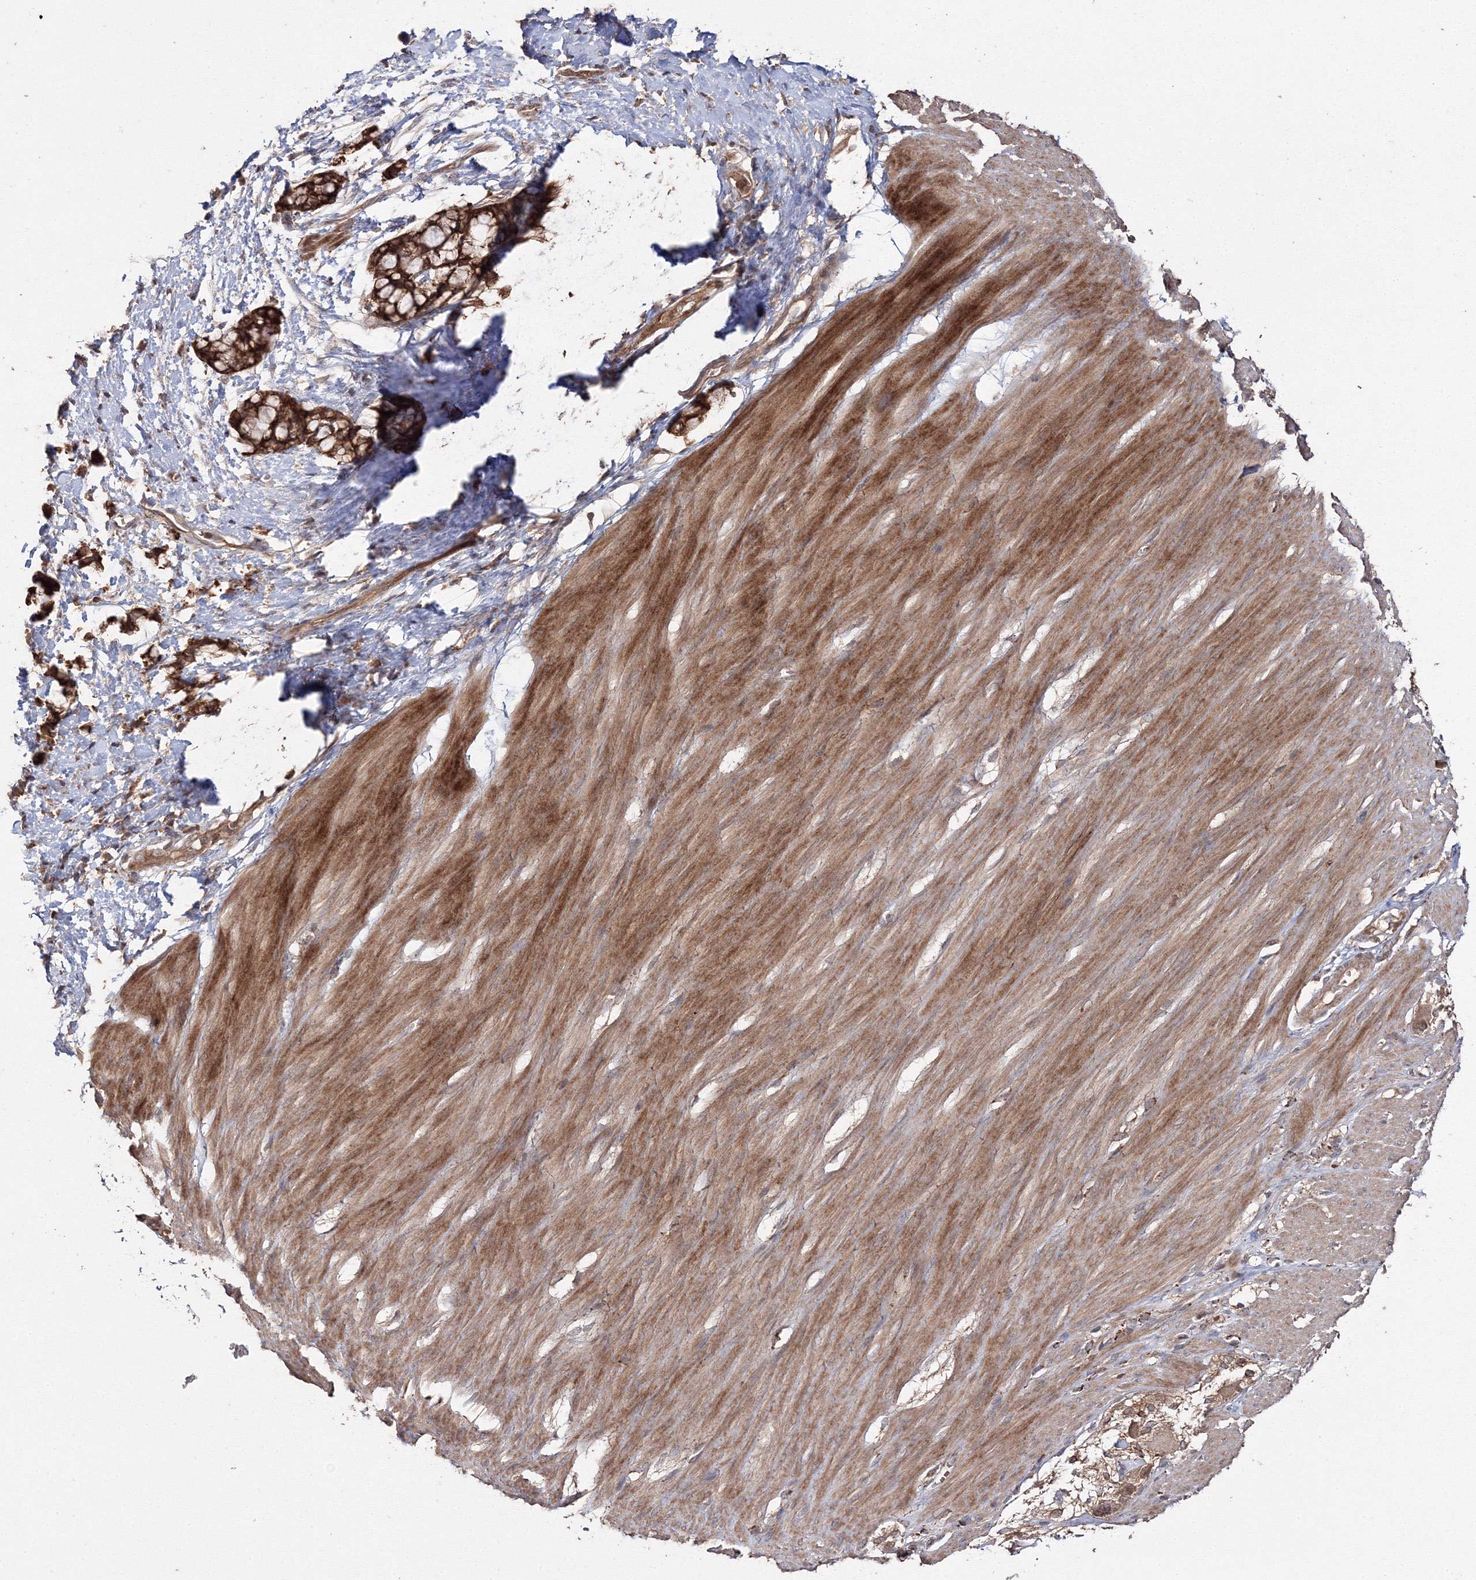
{"staining": {"intensity": "moderate", "quantity": ">75%", "location": "cytoplasmic/membranous"}, "tissue": "smooth muscle", "cell_type": "Smooth muscle cells", "image_type": "normal", "snomed": [{"axis": "morphology", "description": "Normal tissue, NOS"}, {"axis": "morphology", "description": "Adenocarcinoma, NOS"}, {"axis": "topography", "description": "Colon"}, {"axis": "topography", "description": "Peripheral nerve tissue"}], "caption": "Moderate cytoplasmic/membranous expression for a protein is identified in about >75% of smooth muscle cells of benign smooth muscle using immunohistochemistry.", "gene": "DDO", "patient": {"sex": "male", "age": 14}}